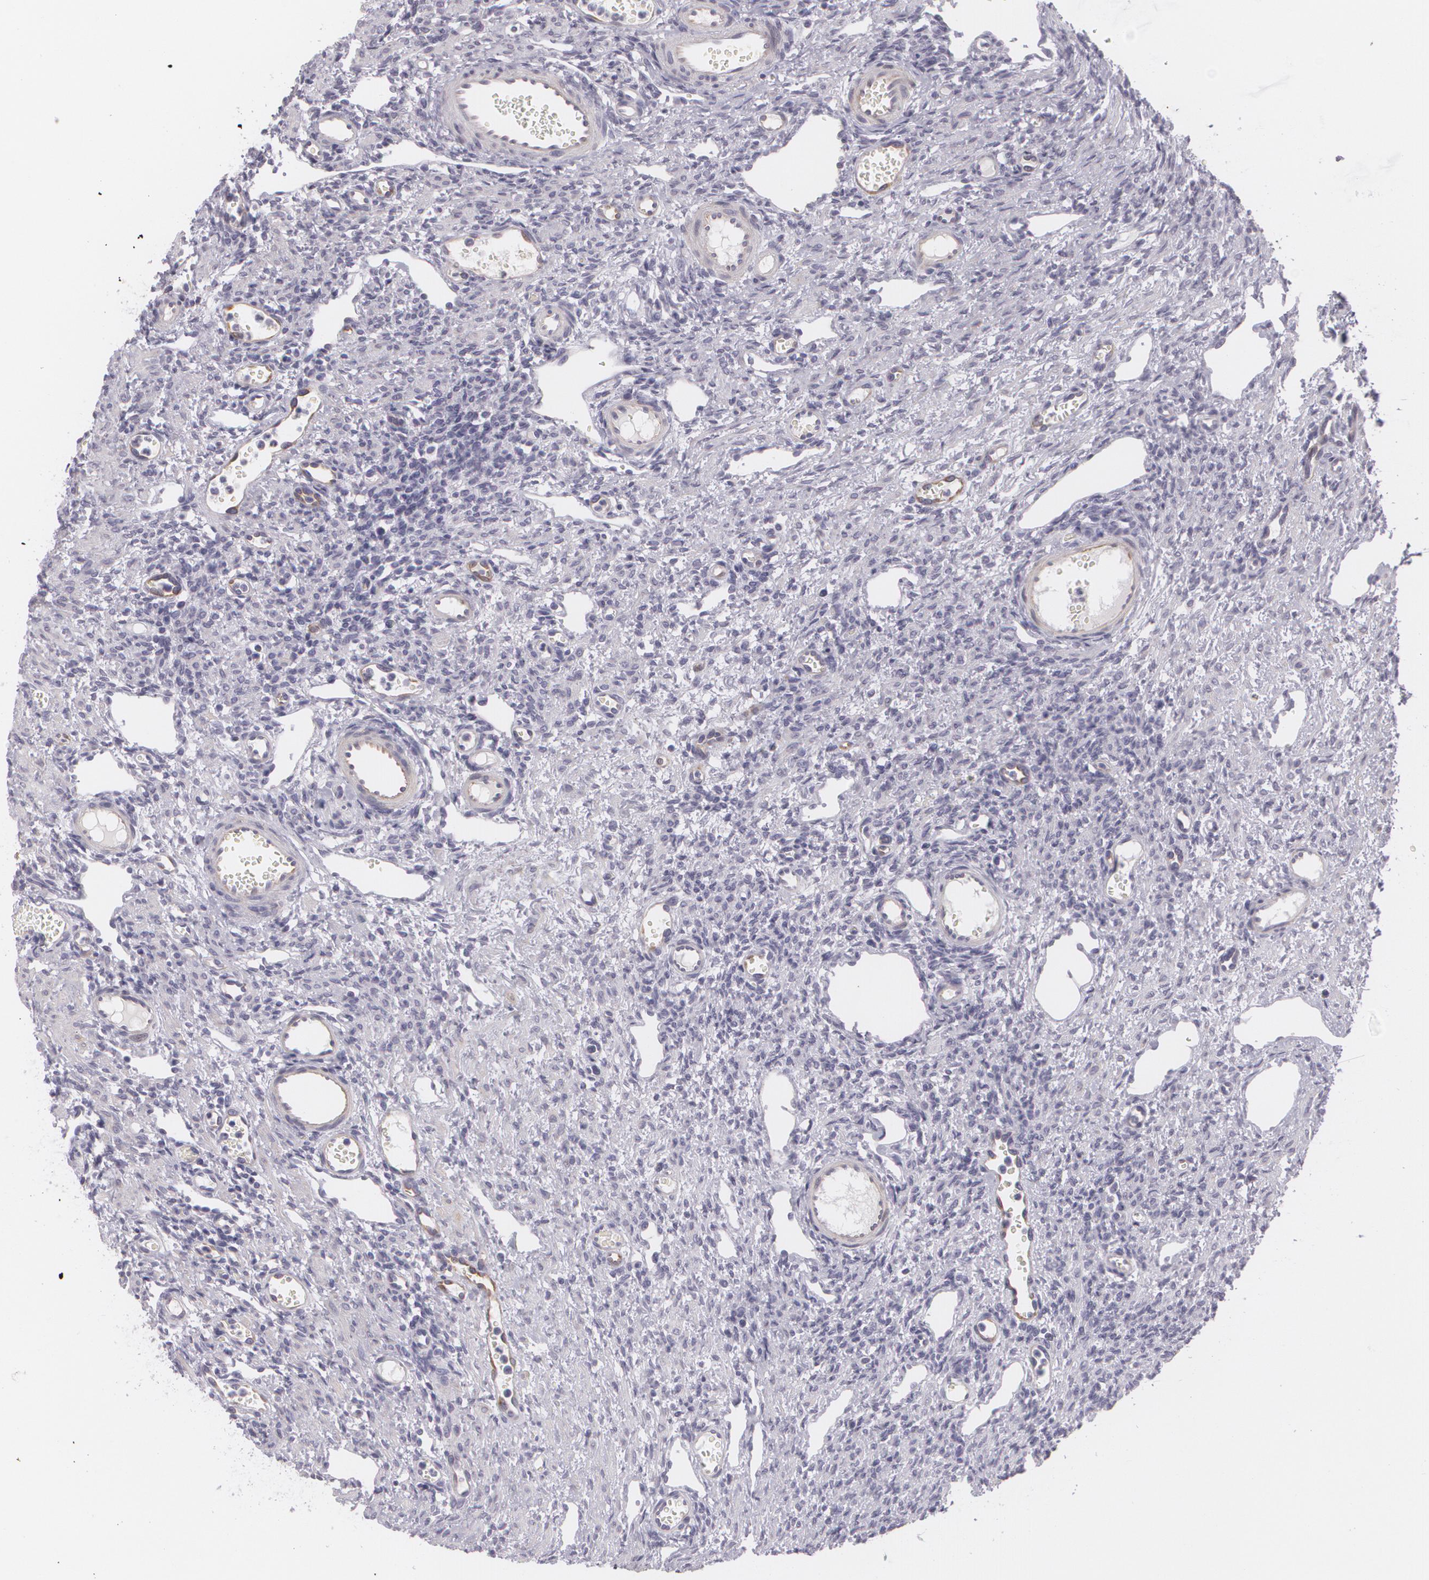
{"staining": {"intensity": "negative", "quantity": "none", "location": "none"}, "tissue": "ovary", "cell_type": "Follicle cells", "image_type": "normal", "snomed": [{"axis": "morphology", "description": "Normal tissue, NOS"}, {"axis": "topography", "description": "Ovary"}], "caption": "This is an immunohistochemistry (IHC) histopathology image of normal ovary. There is no positivity in follicle cells.", "gene": "MAP2", "patient": {"sex": "female", "age": 33}}